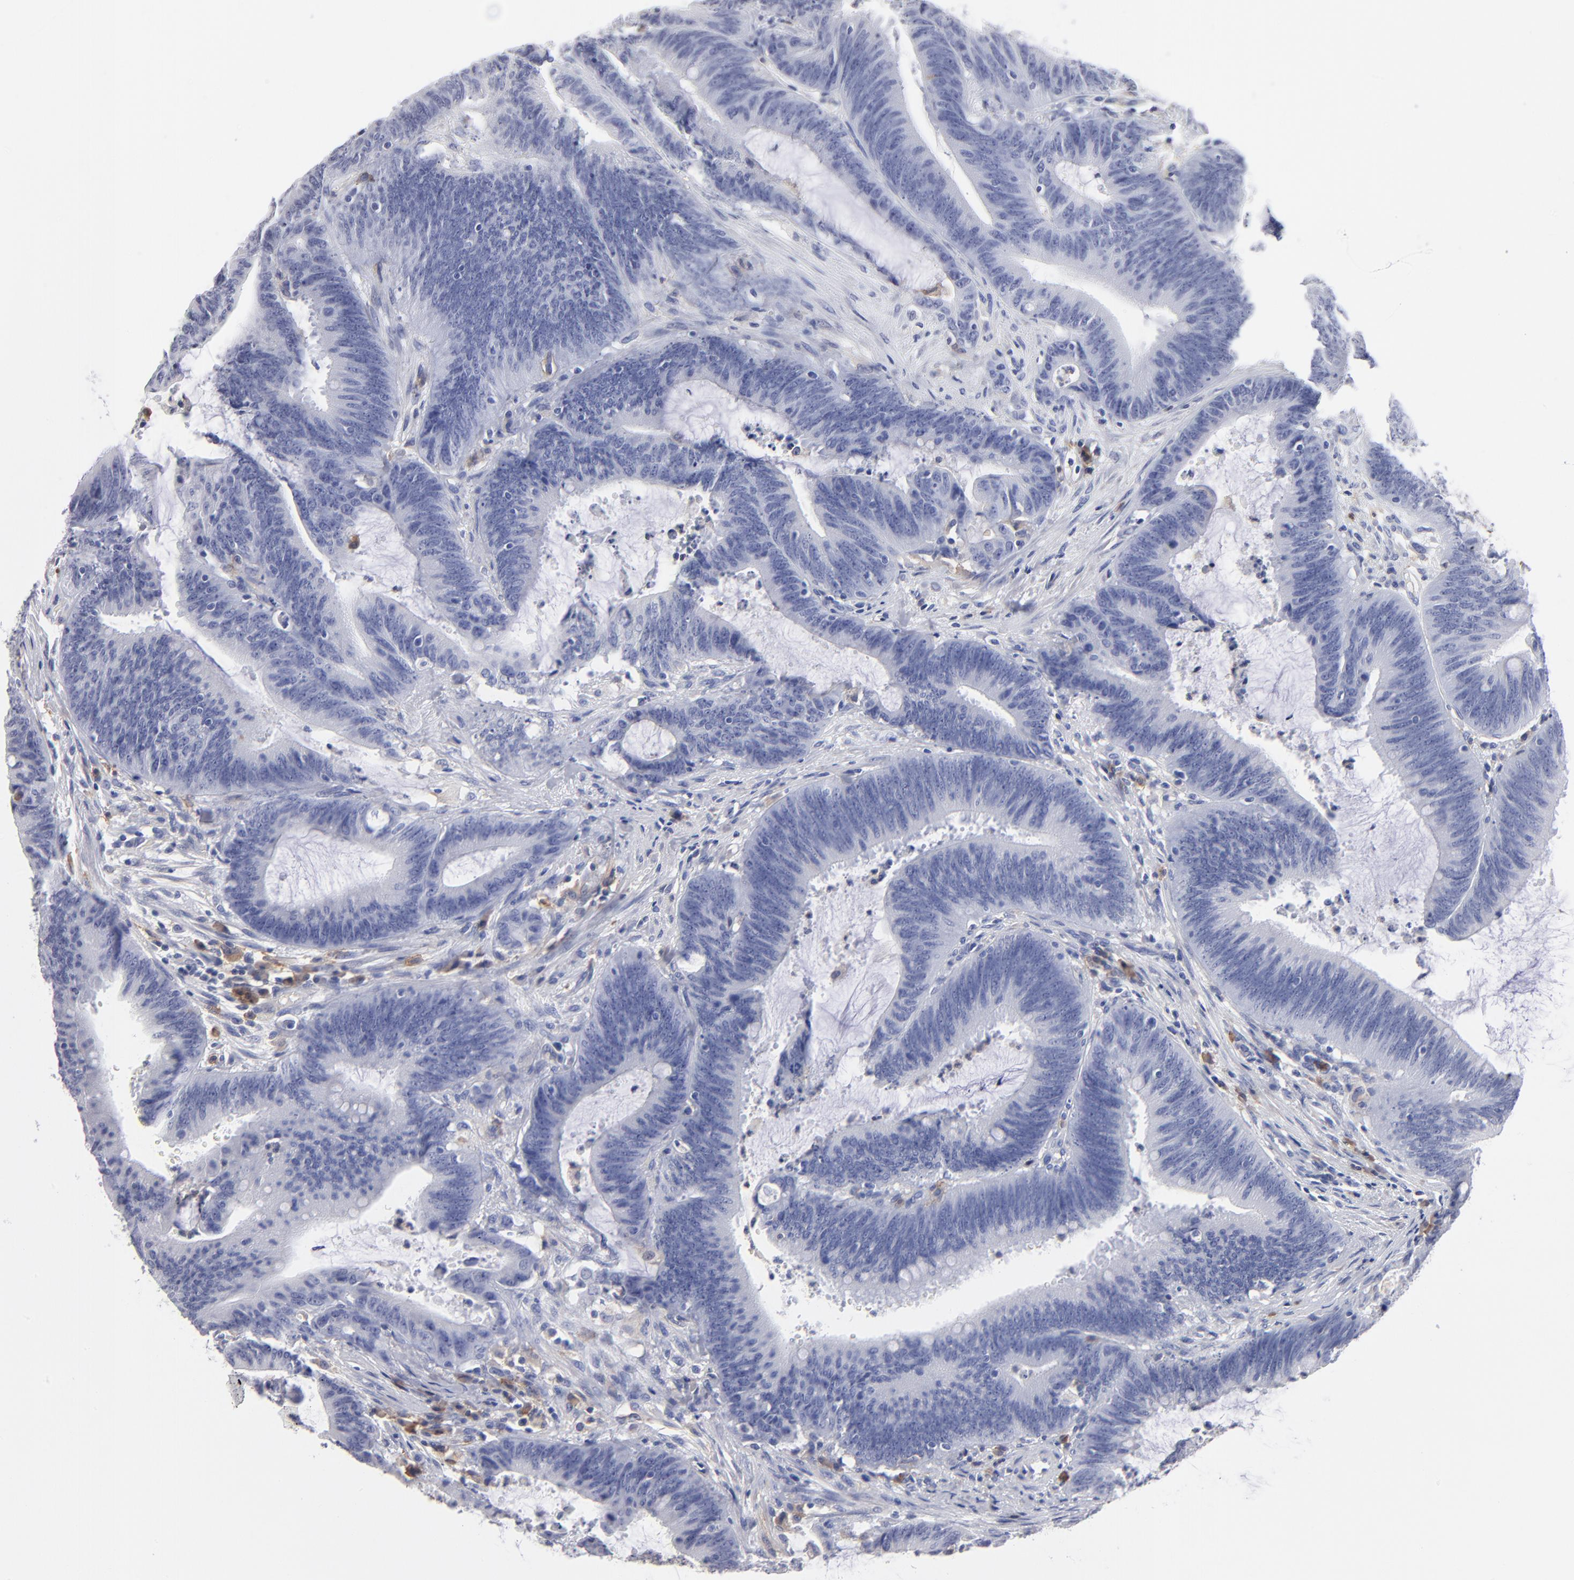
{"staining": {"intensity": "negative", "quantity": "none", "location": "none"}, "tissue": "colorectal cancer", "cell_type": "Tumor cells", "image_type": "cancer", "snomed": [{"axis": "morphology", "description": "Adenocarcinoma, NOS"}, {"axis": "topography", "description": "Rectum"}], "caption": "A histopathology image of adenocarcinoma (colorectal) stained for a protein exhibits no brown staining in tumor cells.", "gene": "LAT2", "patient": {"sex": "female", "age": 66}}